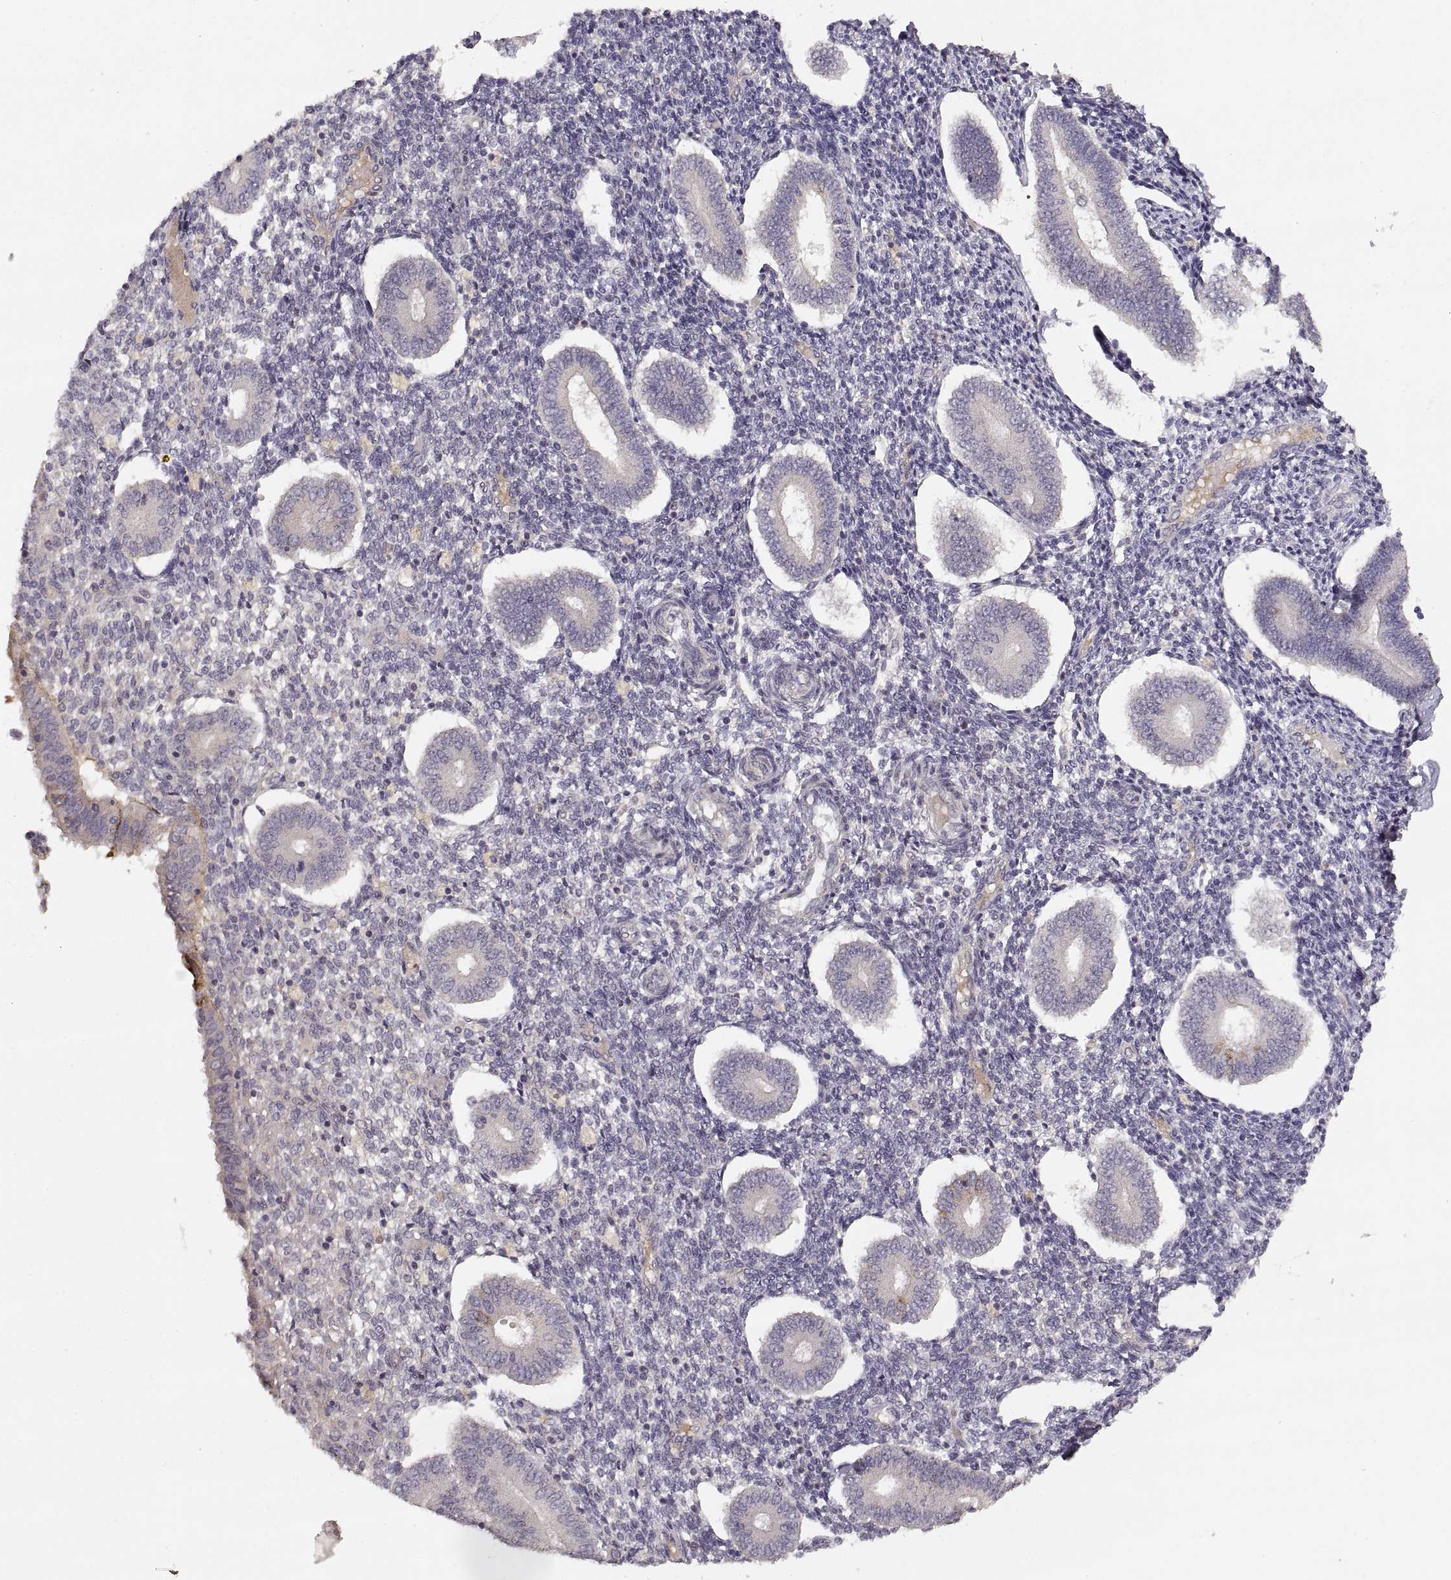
{"staining": {"intensity": "negative", "quantity": "none", "location": "none"}, "tissue": "endometrium", "cell_type": "Cells in endometrial stroma", "image_type": "normal", "snomed": [{"axis": "morphology", "description": "Normal tissue, NOS"}, {"axis": "topography", "description": "Endometrium"}], "caption": "The micrograph reveals no staining of cells in endometrial stroma in benign endometrium. (Stains: DAB (3,3'-diaminobenzidine) immunohistochemistry (IHC) with hematoxylin counter stain, Microscopy: brightfield microscopy at high magnification).", "gene": "LAMC2", "patient": {"sex": "female", "age": 40}}